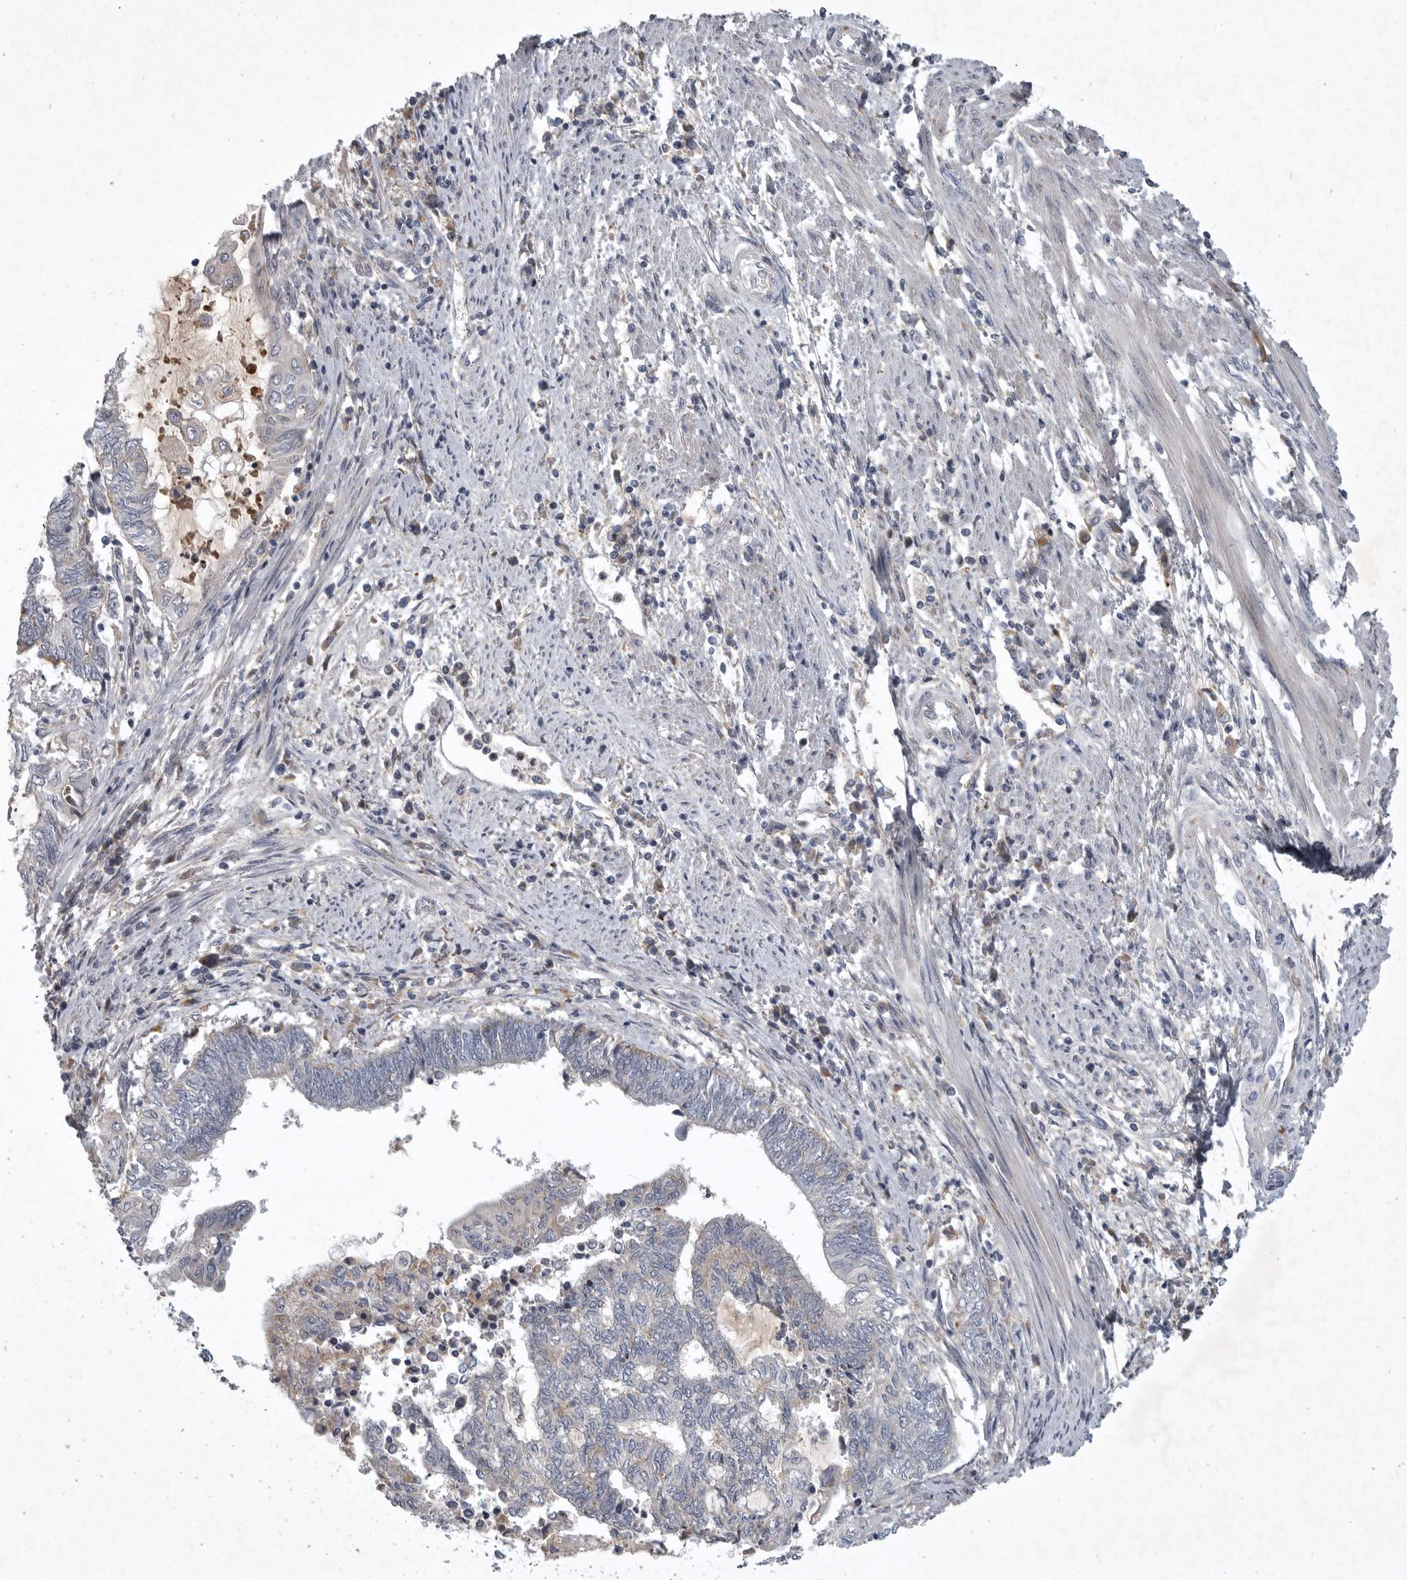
{"staining": {"intensity": "negative", "quantity": "none", "location": "none"}, "tissue": "endometrial cancer", "cell_type": "Tumor cells", "image_type": "cancer", "snomed": [{"axis": "morphology", "description": "Adenocarcinoma, NOS"}, {"axis": "topography", "description": "Uterus"}, {"axis": "topography", "description": "Endometrium"}], "caption": "IHC of human adenocarcinoma (endometrial) shows no staining in tumor cells.", "gene": "LAMTOR3", "patient": {"sex": "female", "age": 70}}